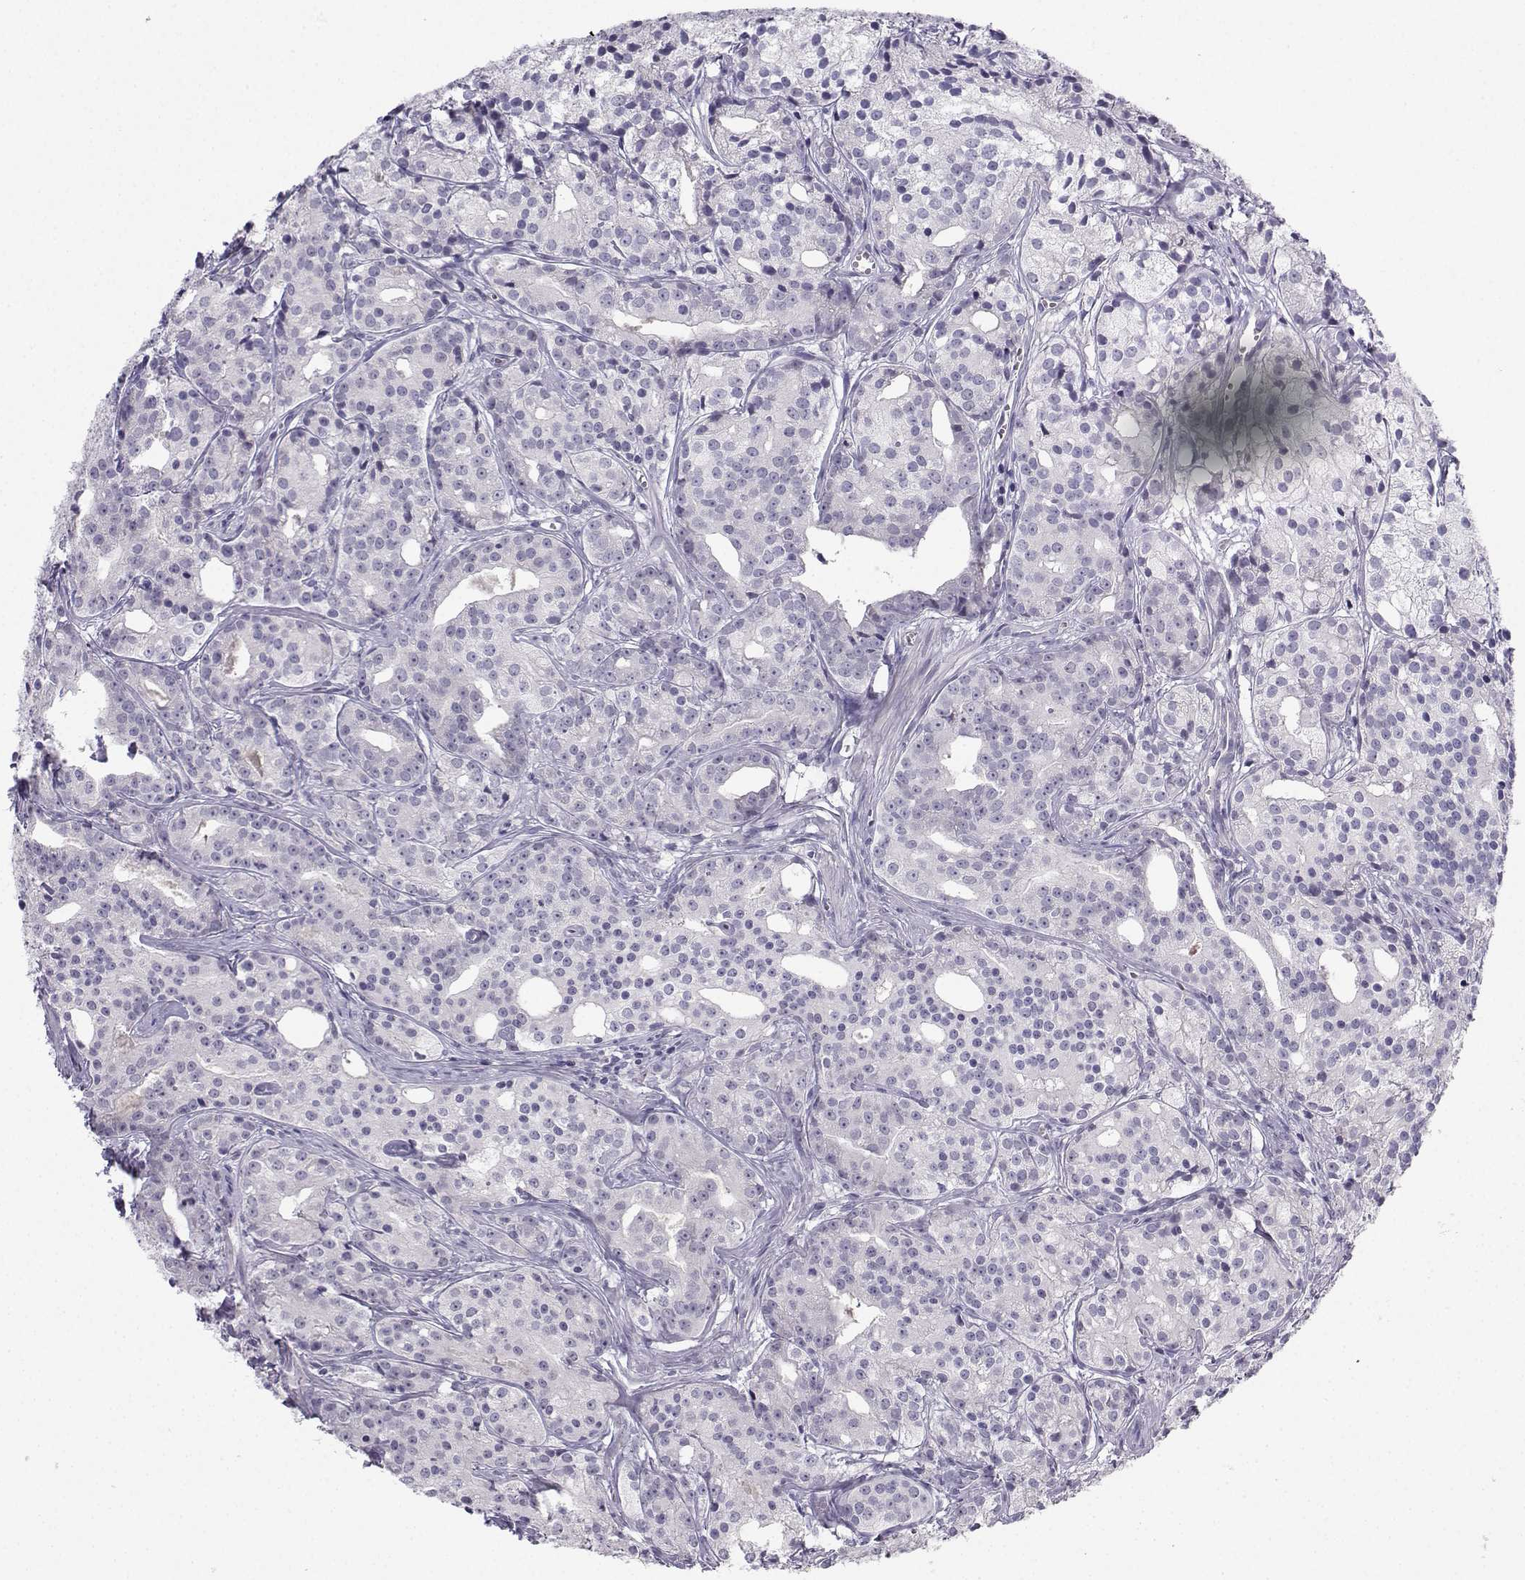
{"staining": {"intensity": "negative", "quantity": "none", "location": "none"}, "tissue": "prostate cancer", "cell_type": "Tumor cells", "image_type": "cancer", "snomed": [{"axis": "morphology", "description": "Adenocarcinoma, Medium grade"}, {"axis": "topography", "description": "Prostate"}], "caption": "Immunohistochemistry (IHC) of human prostate medium-grade adenocarcinoma demonstrates no positivity in tumor cells.", "gene": "CALY", "patient": {"sex": "male", "age": 74}}